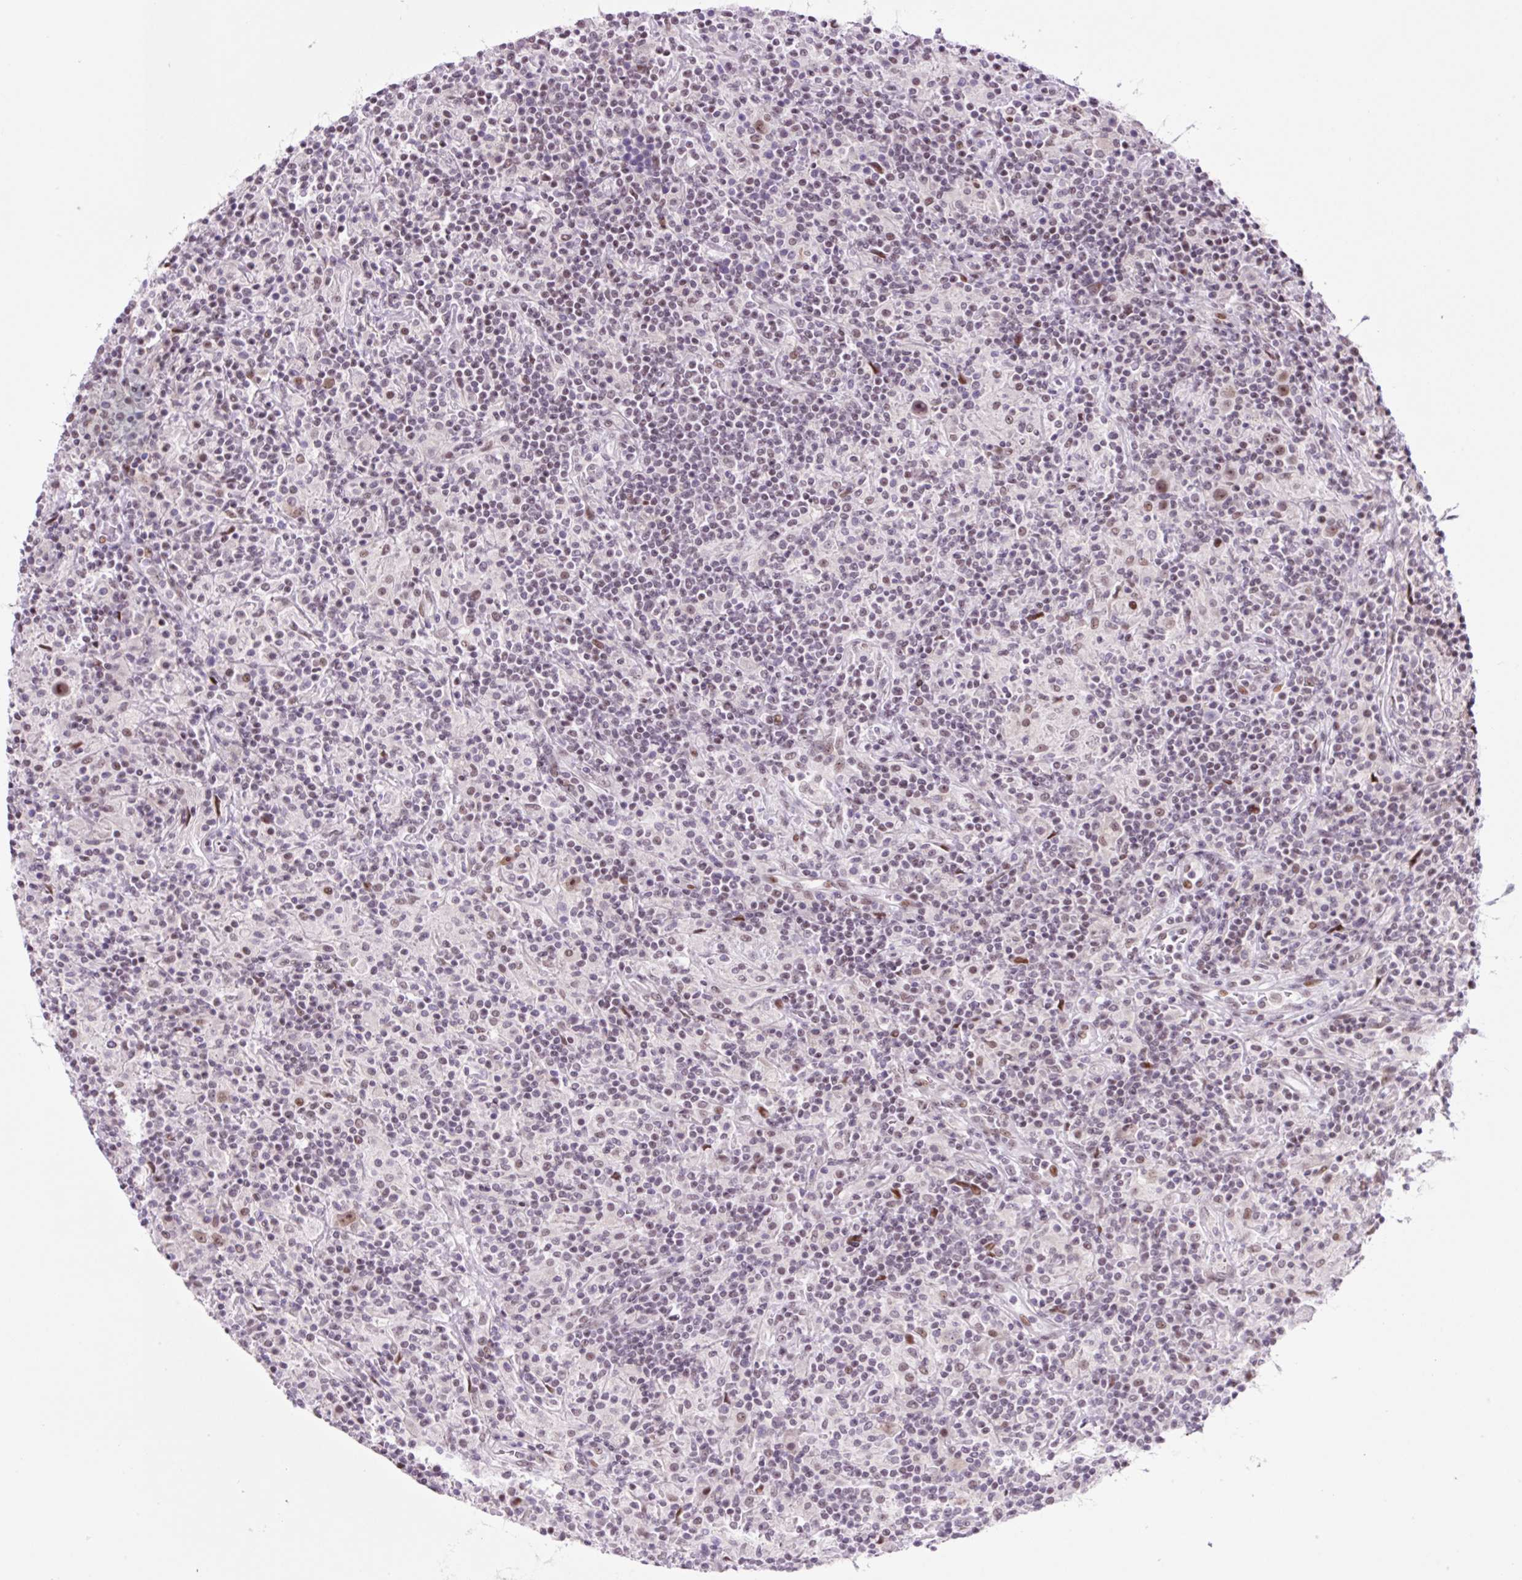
{"staining": {"intensity": "weak", "quantity": ">75%", "location": "nuclear"}, "tissue": "lymphoma", "cell_type": "Tumor cells", "image_type": "cancer", "snomed": [{"axis": "morphology", "description": "Hodgkin's disease, NOS"}, {"axis": "topography", "description": "Lymph node"}], "caption": "Human lymphoma stained for a protein (brown) exhibits weak nuclear positive expression in about >75% of tumor cells.", "gene": "TAF1A", "patient": {"sex": "male", "age": 70}}